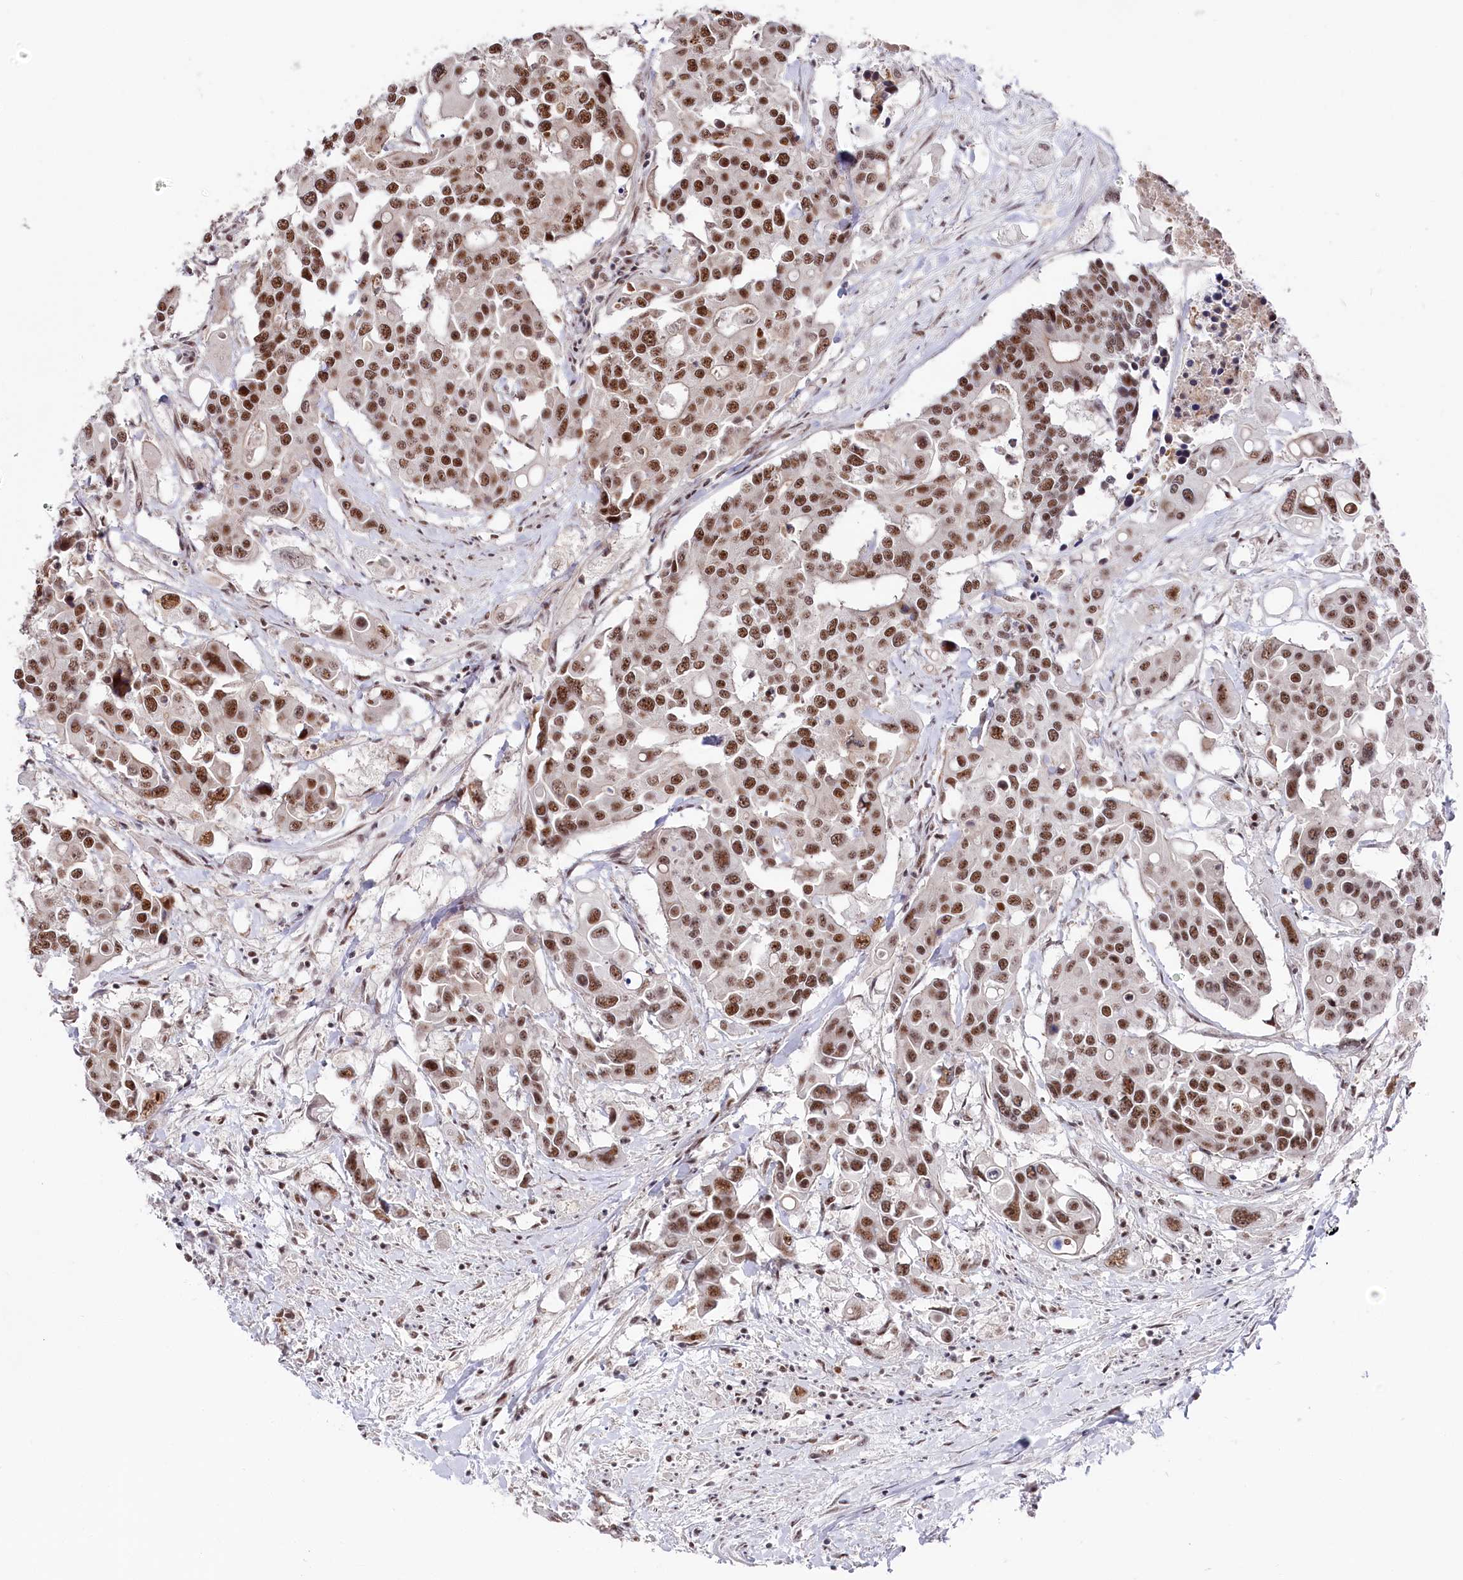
{"staining": {"intensity": "moderate", "quantity": ">75%", "location": "nuclear"}, "tissue": "colorectal cancer", "cell_type": "Tumor cells", "image_type": "cancer", "snomed": [{"axis": "morphology", "description": "Adenocarcinoma, NOS"}, {"axis": "topography", "description": "Colon"}], "caption": "Human colorectal cancer (adenocarcinoma) stained with a brown dye reveals moderate nuclear positive staining in approximately >75% of tumor cells.", "gene": "POLR2H", "patient": {"sex": "male", "age": 77}}